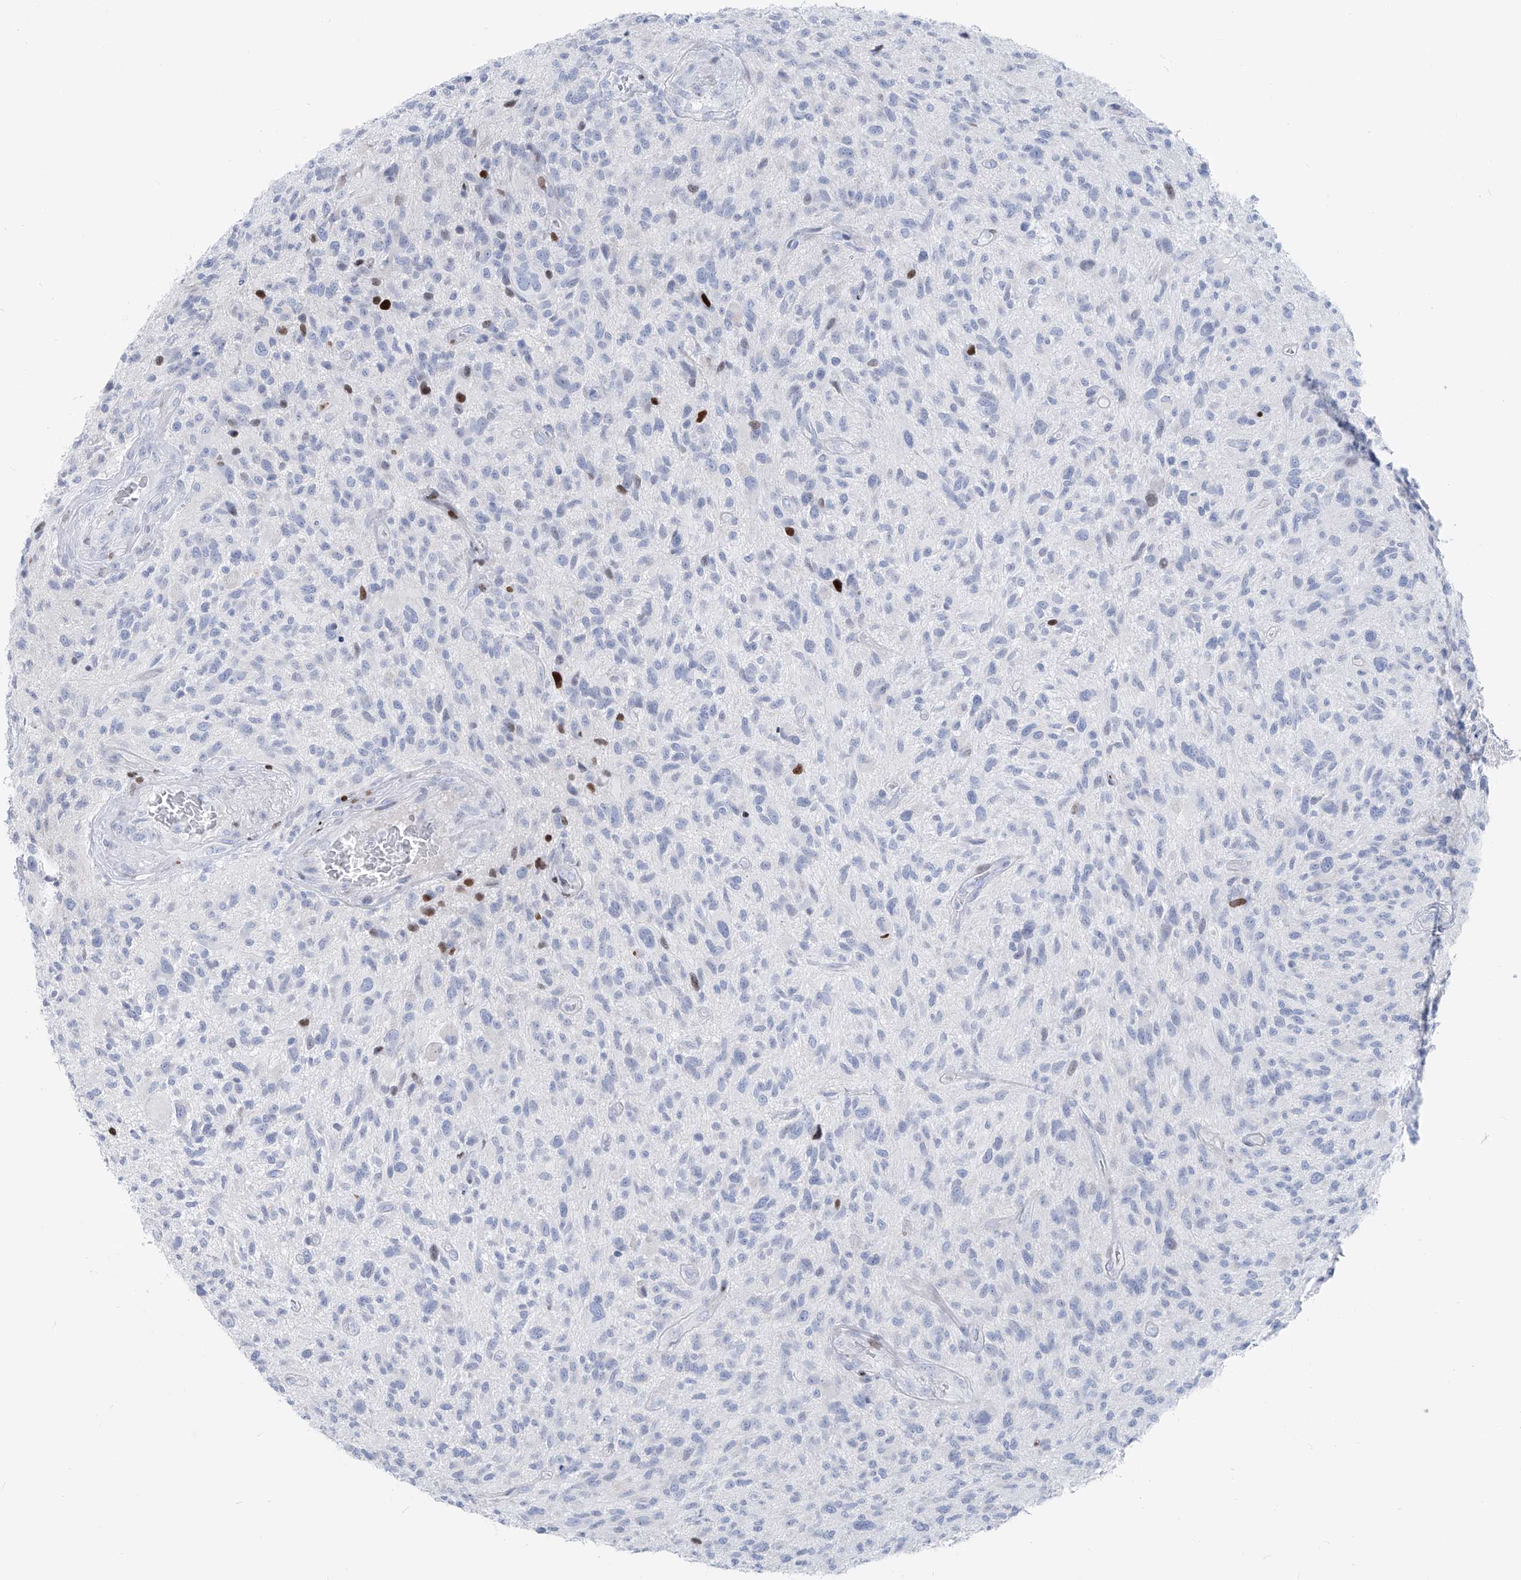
{"staining": {"intensity": "negative", "quantity": "none", "location": "none"}, "tissue": "glioma", "cell_type": "Tumor cells", "image_type": "cancer", "snomed": [{"axis": "morphology", "description": "Glioma, malignant, High grade"}, {"axis": "topography", "description": "Brain"}], "caption": "There is no significant positivity in tumor cells of glioma.", "gene": "FRS3", "patient": {"sex": "male", "age": 47}}